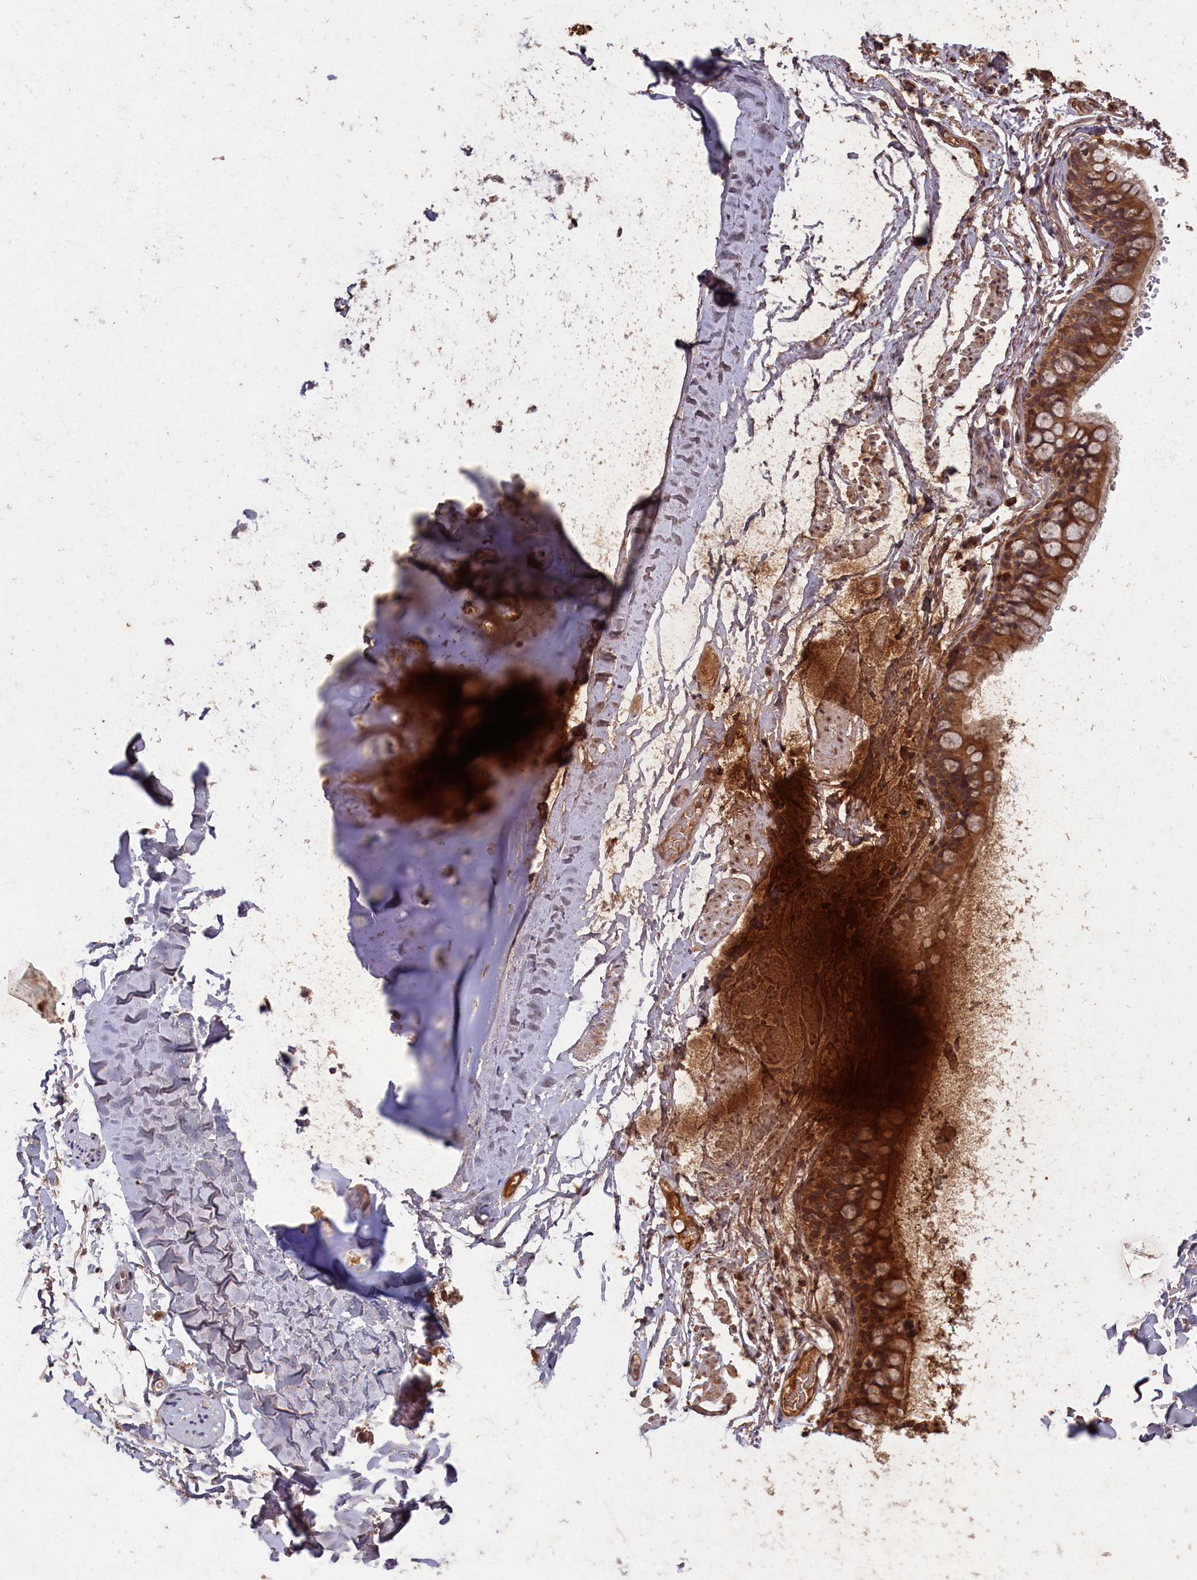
{"staining": {"intensity": "weak", "quantity": "<25%", "location": "cytoplasmic/membranous"}, "tissue": "adipose tissue", "cell_type": "Adipocytes", "image_type": "normal", "snomed": [{"axis": "morphology", "description": "Normal tissue, NOS"}, {"axis": "topography", "description": "Lymph node"}, {"axis": "topography", "description": "Bronchus"}], "caption": "The photomicrograph displays no significant staining in adipocytes of adipose tissue.", "gene": "BICD1", "patient": {"sex": "male", "age": 63}}